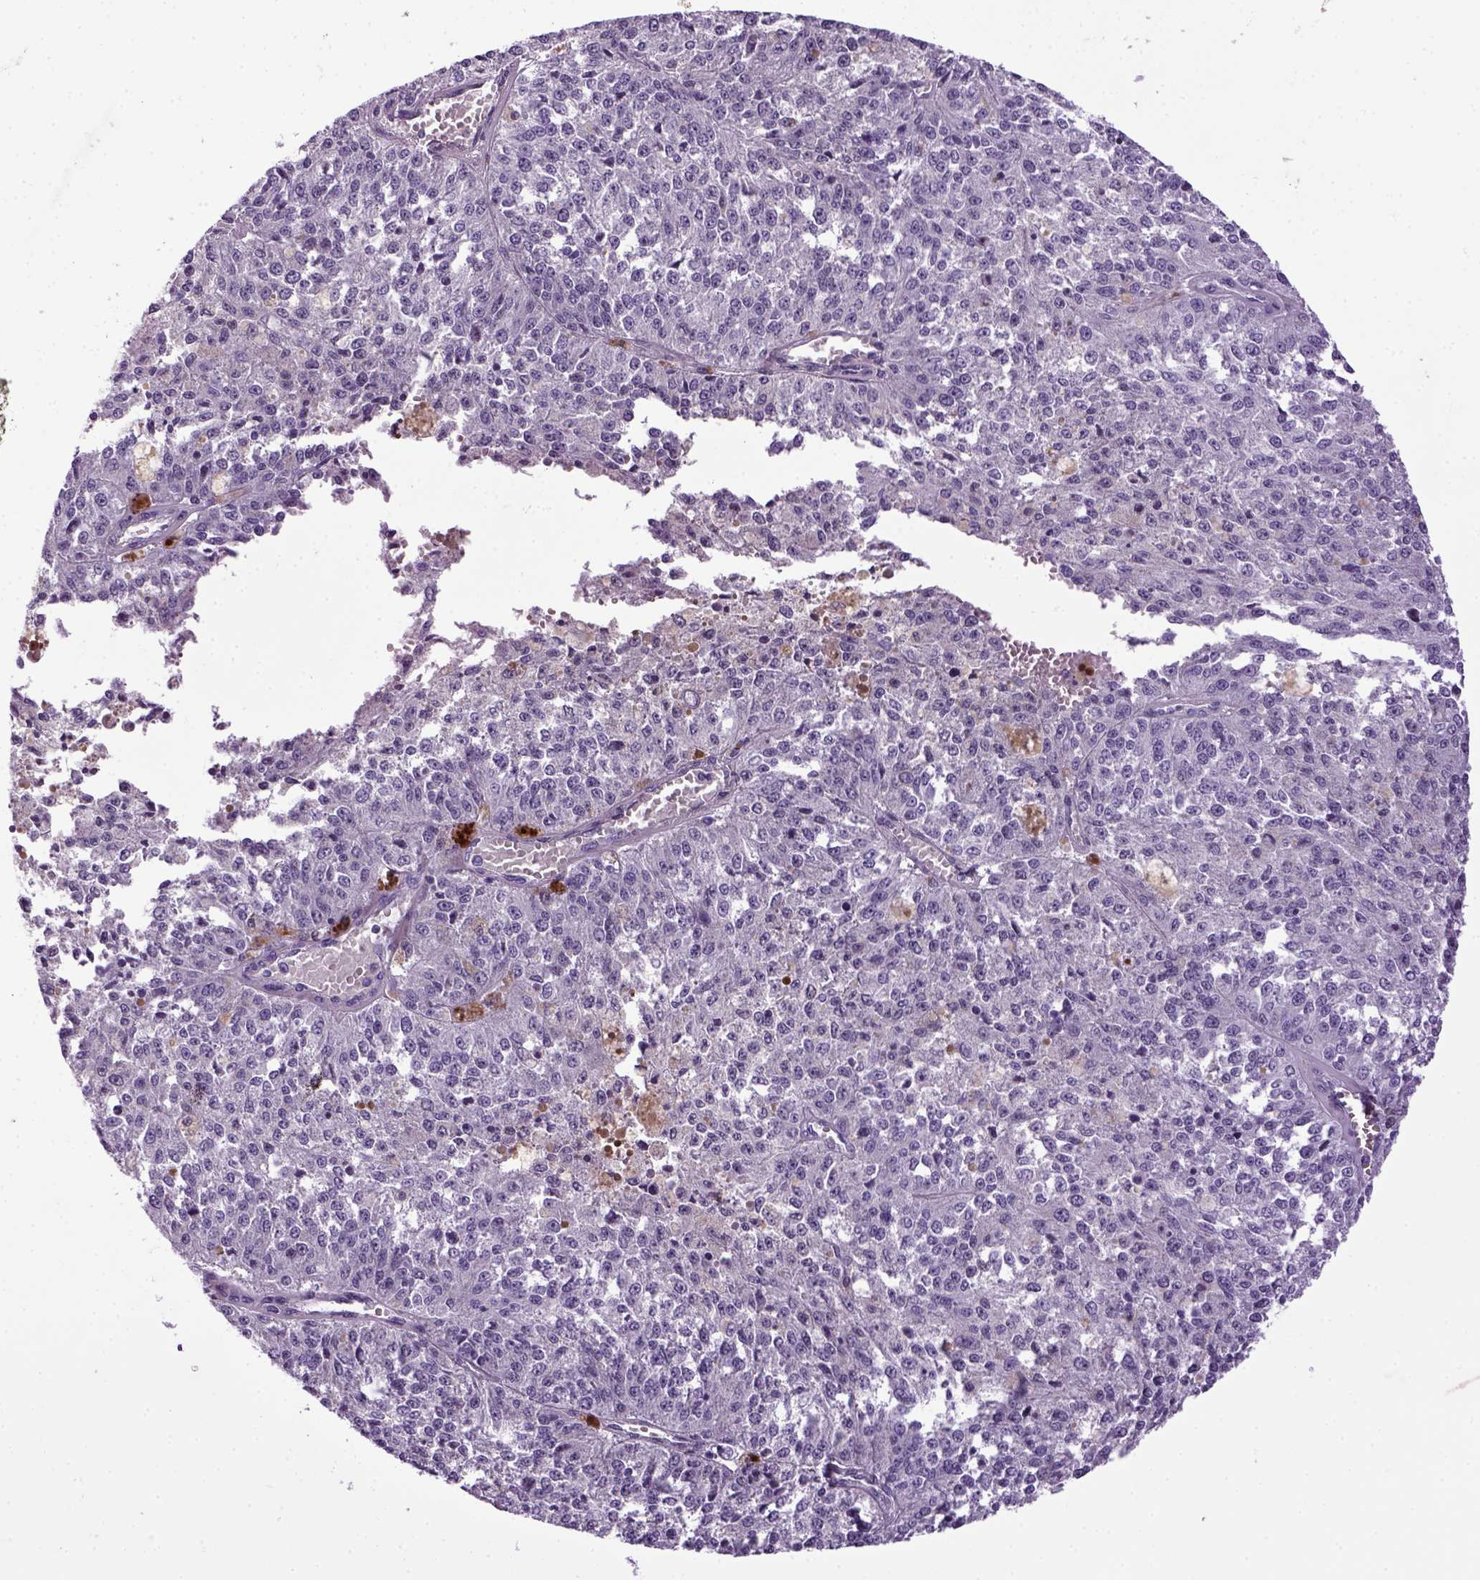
{"staining": {"intensity": "negative", "quantity": "none", "location": "none"}, "tissue": "melanoma", "cell_type": "Tumor cells", "image_type": "cancer", "snomed": [{"axis": "morphology", "description": "Malignant melanoma, Metastatic site"}, {"axis": "topography", "description": "Lymph node"}], "caption": "DAB (3,3'-diaminobenzidine) immunohistochemical staining of melanoma demonstrates no significant staining in tumor cells.", "gene": "HMCN2", "patient": {"sex": "female", "age": 64}}